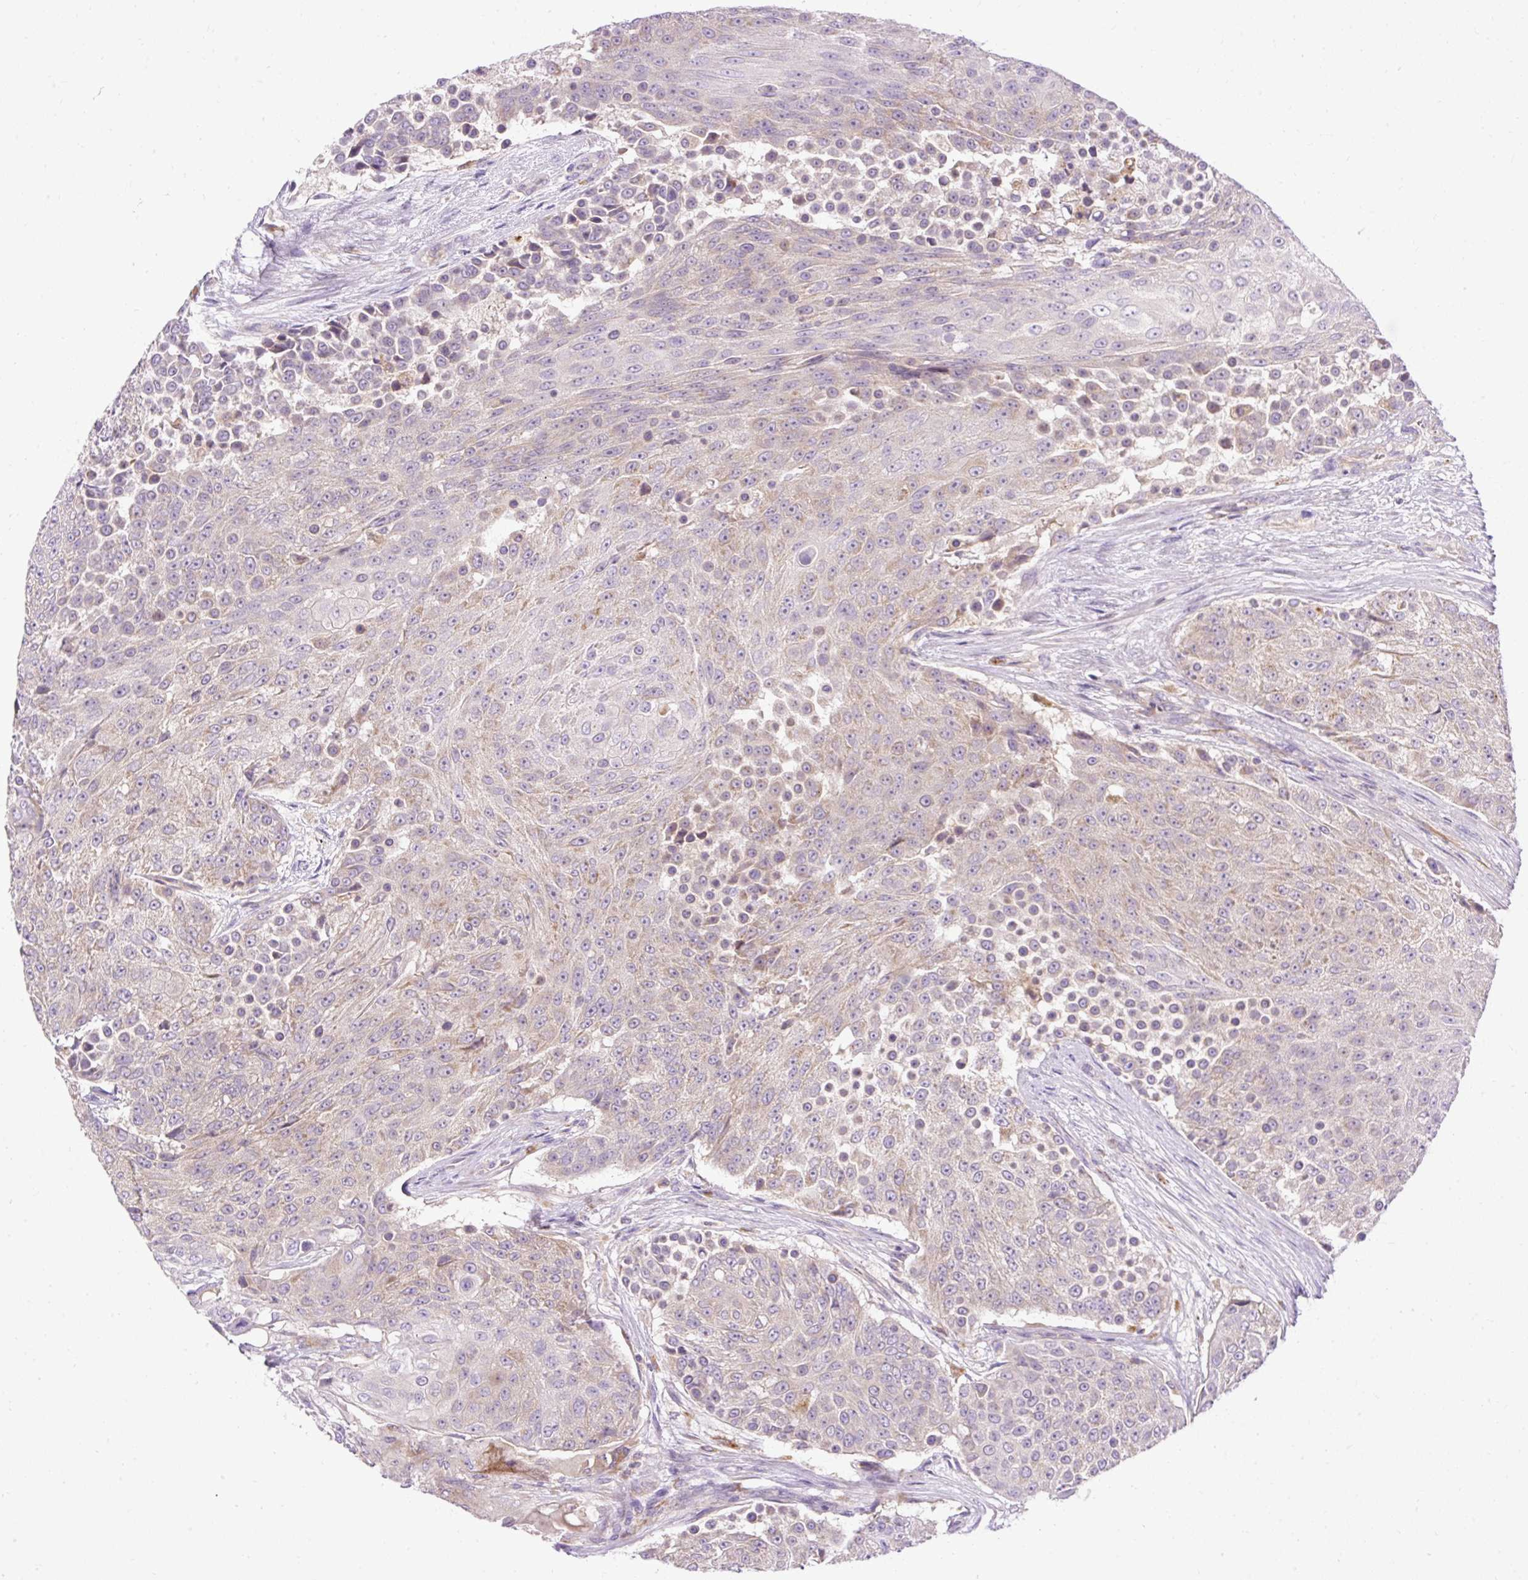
{"staining": {"intensity": "weak", "quantity": "<25%", "location": "cytoplasmic/membranous"}, "tissue": "urothelial cancer", "cell_type": "Tumor cells", "image_type": "cancer", "snomed": [{"axis": "morphology", "description": "Urothelial carcinoma, High grade"}, {"axis": "topography", "description": "Urinary bladder"}], "caption": "Tumor cells show no significant protein positivity in urothelial cancer. Nuclei are stained in blue.", "gene": "HEXB", "patient": {"sex": "female", "age": 63}}